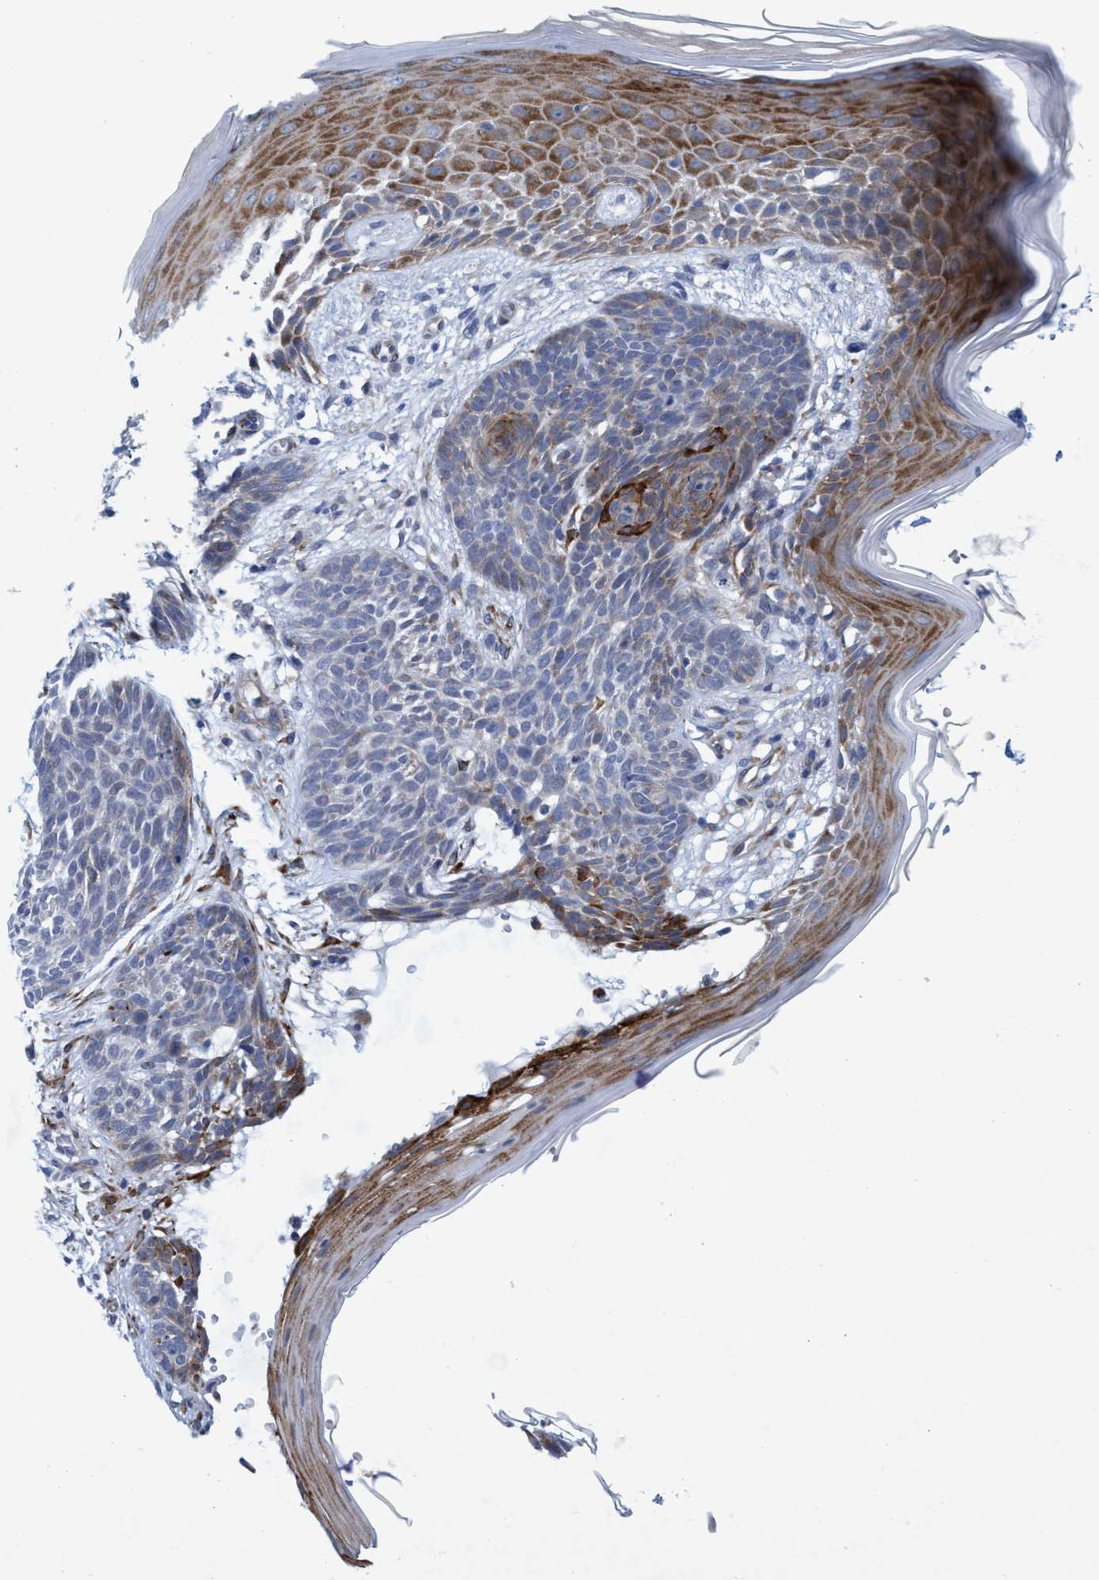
{"staining": {"intensity": "moderate", "quantity": "<25%", "location": "cytoplasmic/membranous"}, "tissue": "skin cancer", "cell_type": "Tumor cells", "image_type": "cancer", "snomed": [{"axis": "morphology", "description": "Basal cell carcinoma"}, {"axis": "topography", "description": "Skin"}], "caption": "Human basal cell carcinoma (skin) stained with a brown dye reveals moderate cytoplasmic/membranous positive expression in about <25% of tumor cells.", "gene": "SLC43A2", "patient": {"sex": "female", "age": 59}}